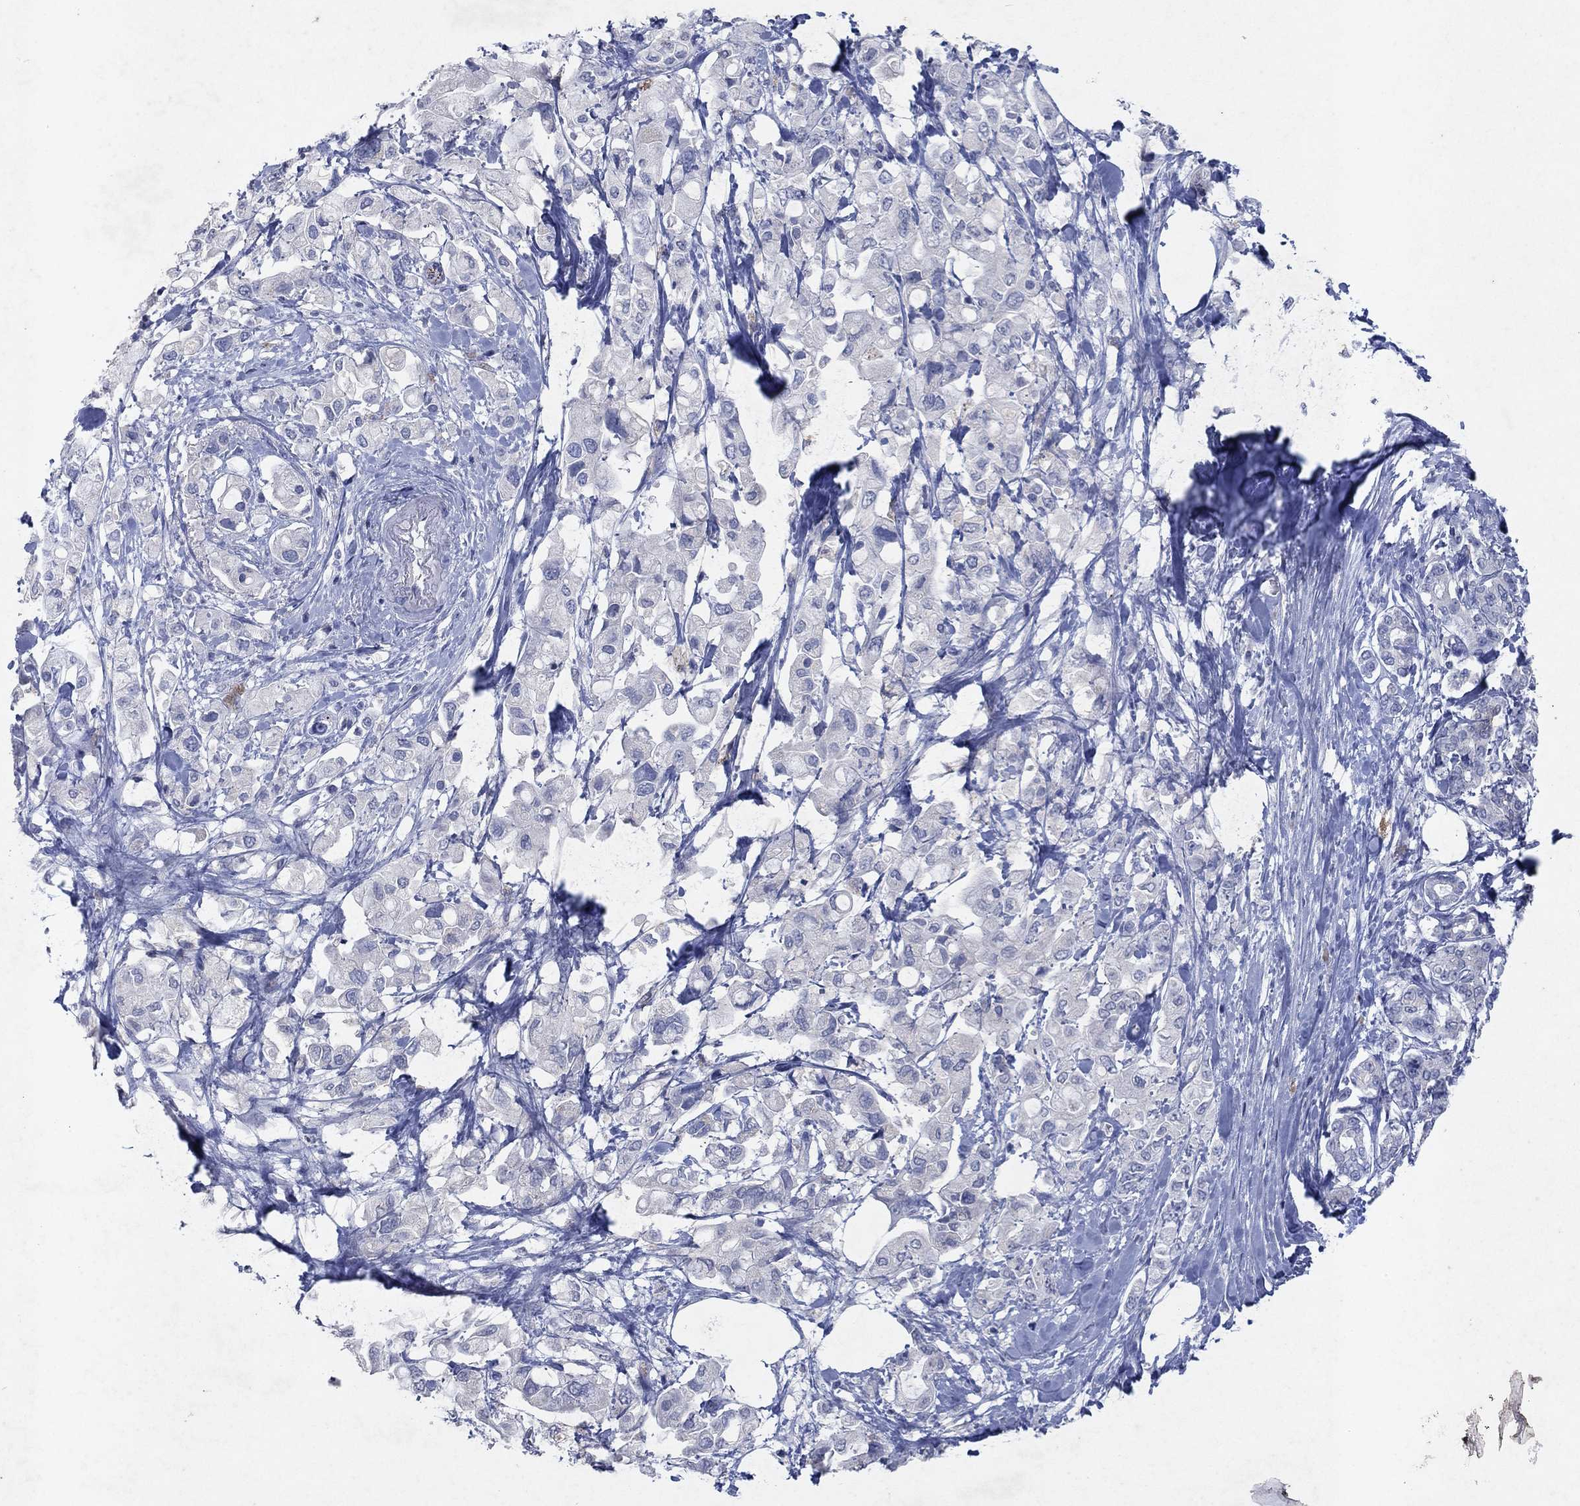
{"staining": {"intensity": "negative", "quantity": "none", "location": "none"}, "tissue": "pancreatic cancer", "cell_type": "Tumor cells", "image_type": "cancer", "snomed": [{"axis": "morphology", "description": "Adenocarcinoma, NOS"}, {"axis": "topography", "description": "Pancreas"}], "caption": "IHC micrograph of human pancreatic adenocarcinoma stained for a protein (brown), which demonstrates no staining in tumor cells. The staining was performed using DAB to visualize the protein expression in brown, while the nuclei were stained in blue with hematoxylin (Magnification: 20x).", "gene": "KRT40", "patient": {"sex": "female", "age": 56}}